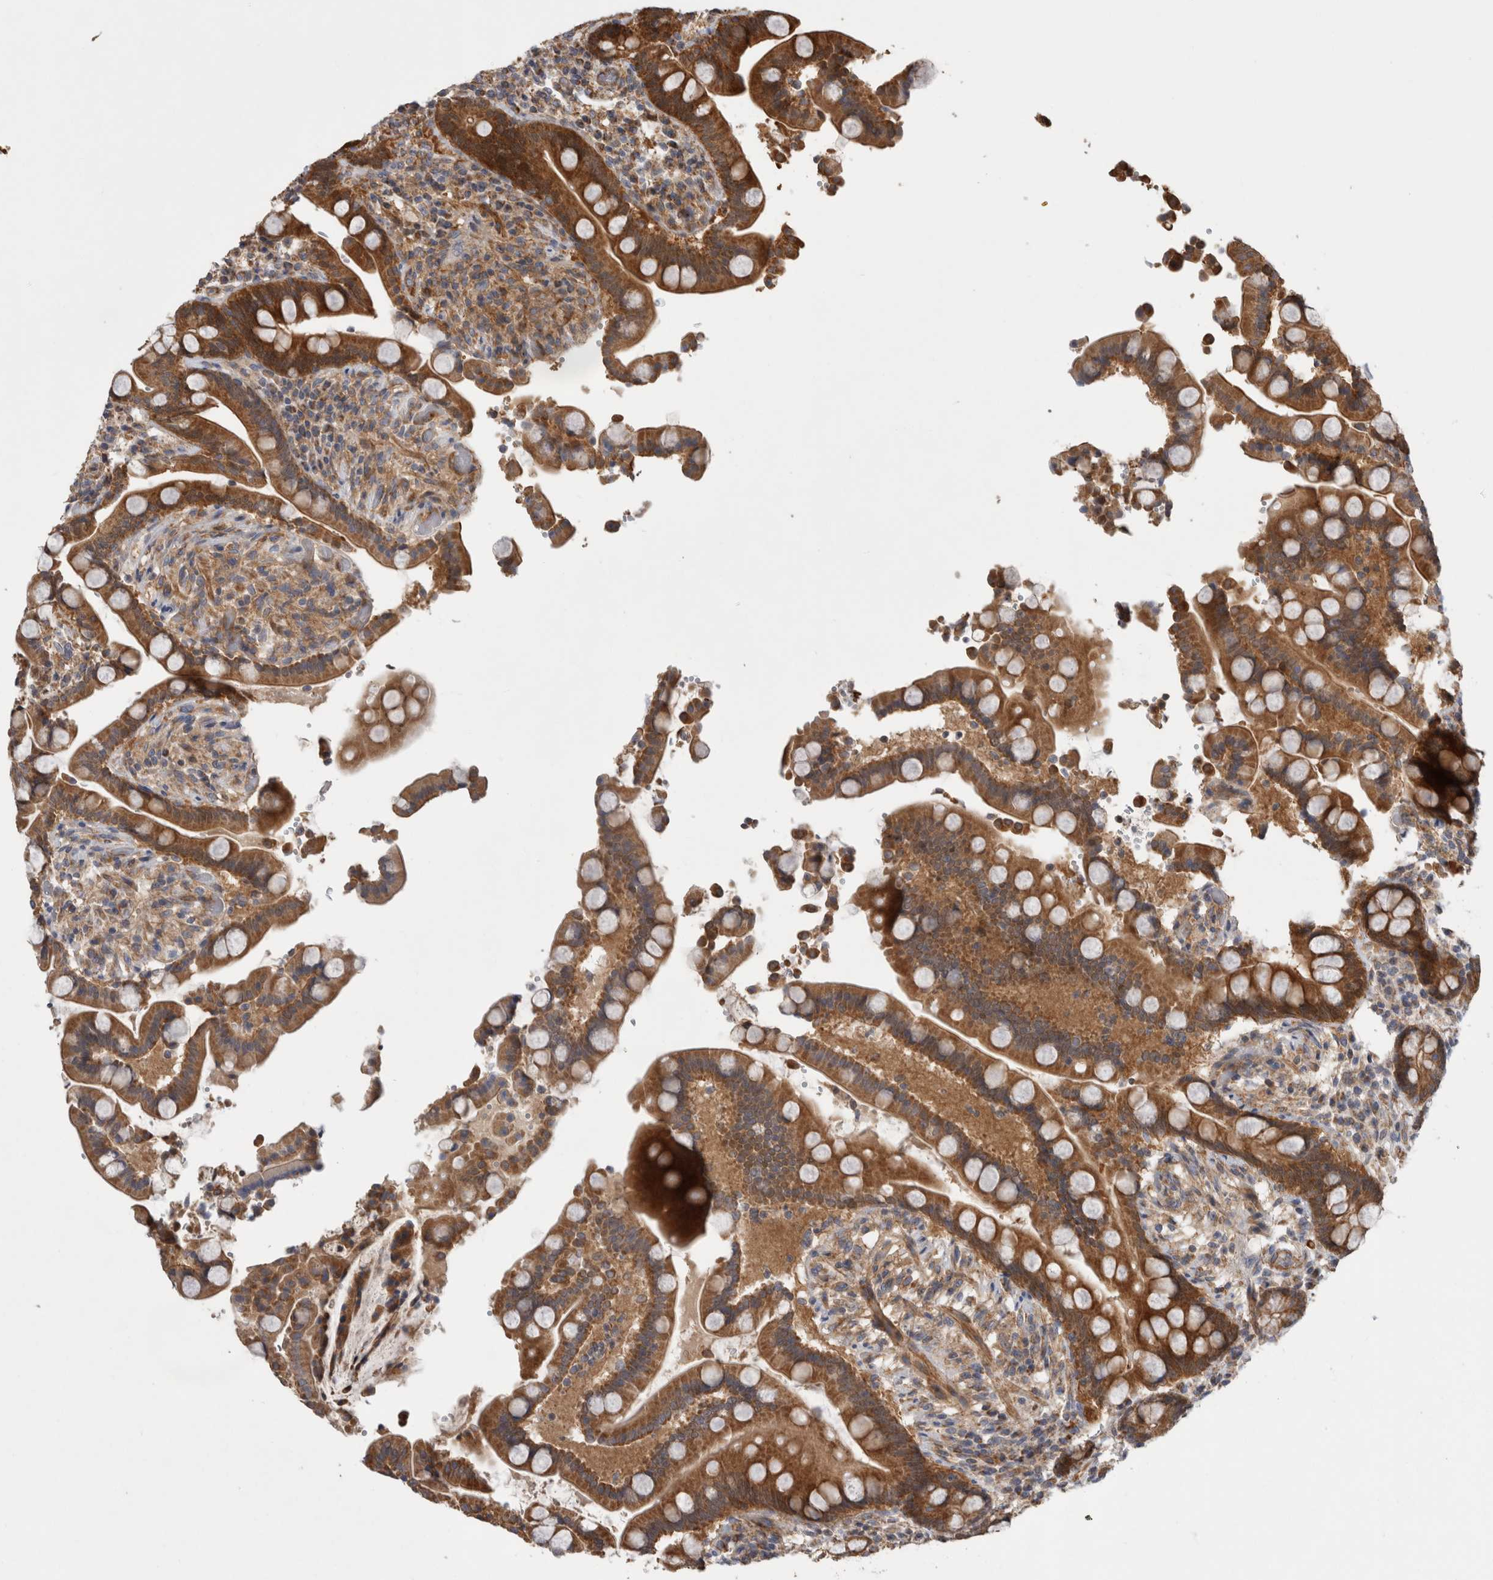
{"staining": {"intensity": "moderate", "quantity": ">75%", "location": "cytoplasmic/membranous"}, "tissue": "colon", "cell_type": "Endothelial cells", "image_type": "normal", "snomed": [{"axis": "morphology", "description": "Normal tissue, NOS"}, {"axis": "topography", "description": "Colon"}], "caption": "Benign colon was stained to show a protein in brown. There is medium levels of moderate cytoplasmic/membranous staining in about >75% of endothelial cells. The staining is performed using DAB (3,3'-diaminobenzidine) brown chromogen to label protein expression. The nuclei are counter-stained blue using hematoxylin.", "gene": "SFXN2", "patient": {"sex": "male", "age": 73}}